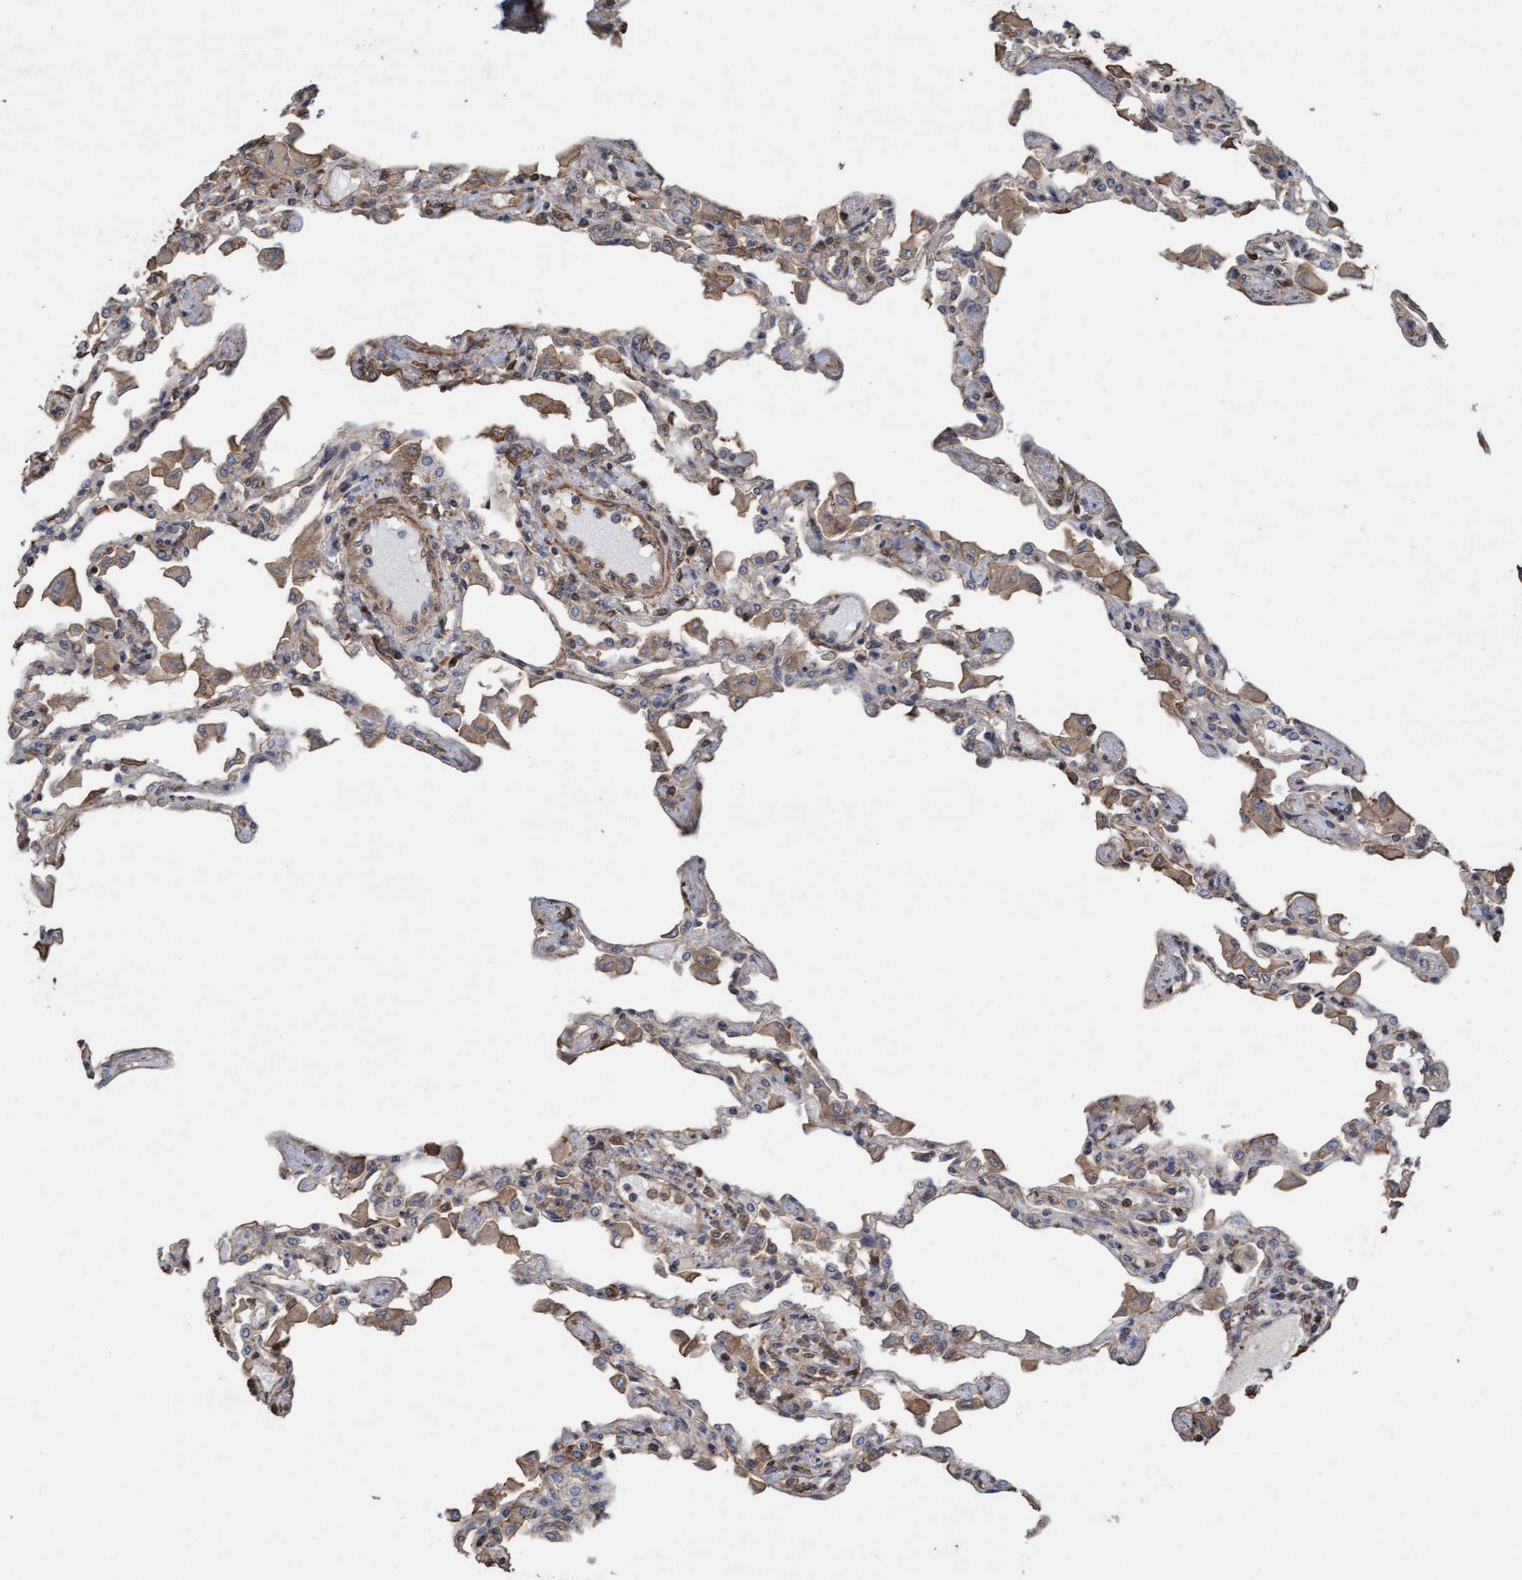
{"staining": {"intensity": "moderate", "quantity": "25%-75%", "location": "cytoplasmic/membranous"}, "tissue": "lung", "cell_type": "Alveolar cells", "image_type": "normal", "snomed": [{"axis": "morphology", "description": "Normal tissue, NOS"}, {"axis": "topography", "description": "Bronchus"}, {"axis": "topography", "description": "Lung"}], "caption": "Lung stained with a brown dye reveals moderate cytoplasmic/membranous positive staining in about 25%-75% of alveolar cells.", "gene": "FXR2", "patient": {"sex": "female", "age": 49}}